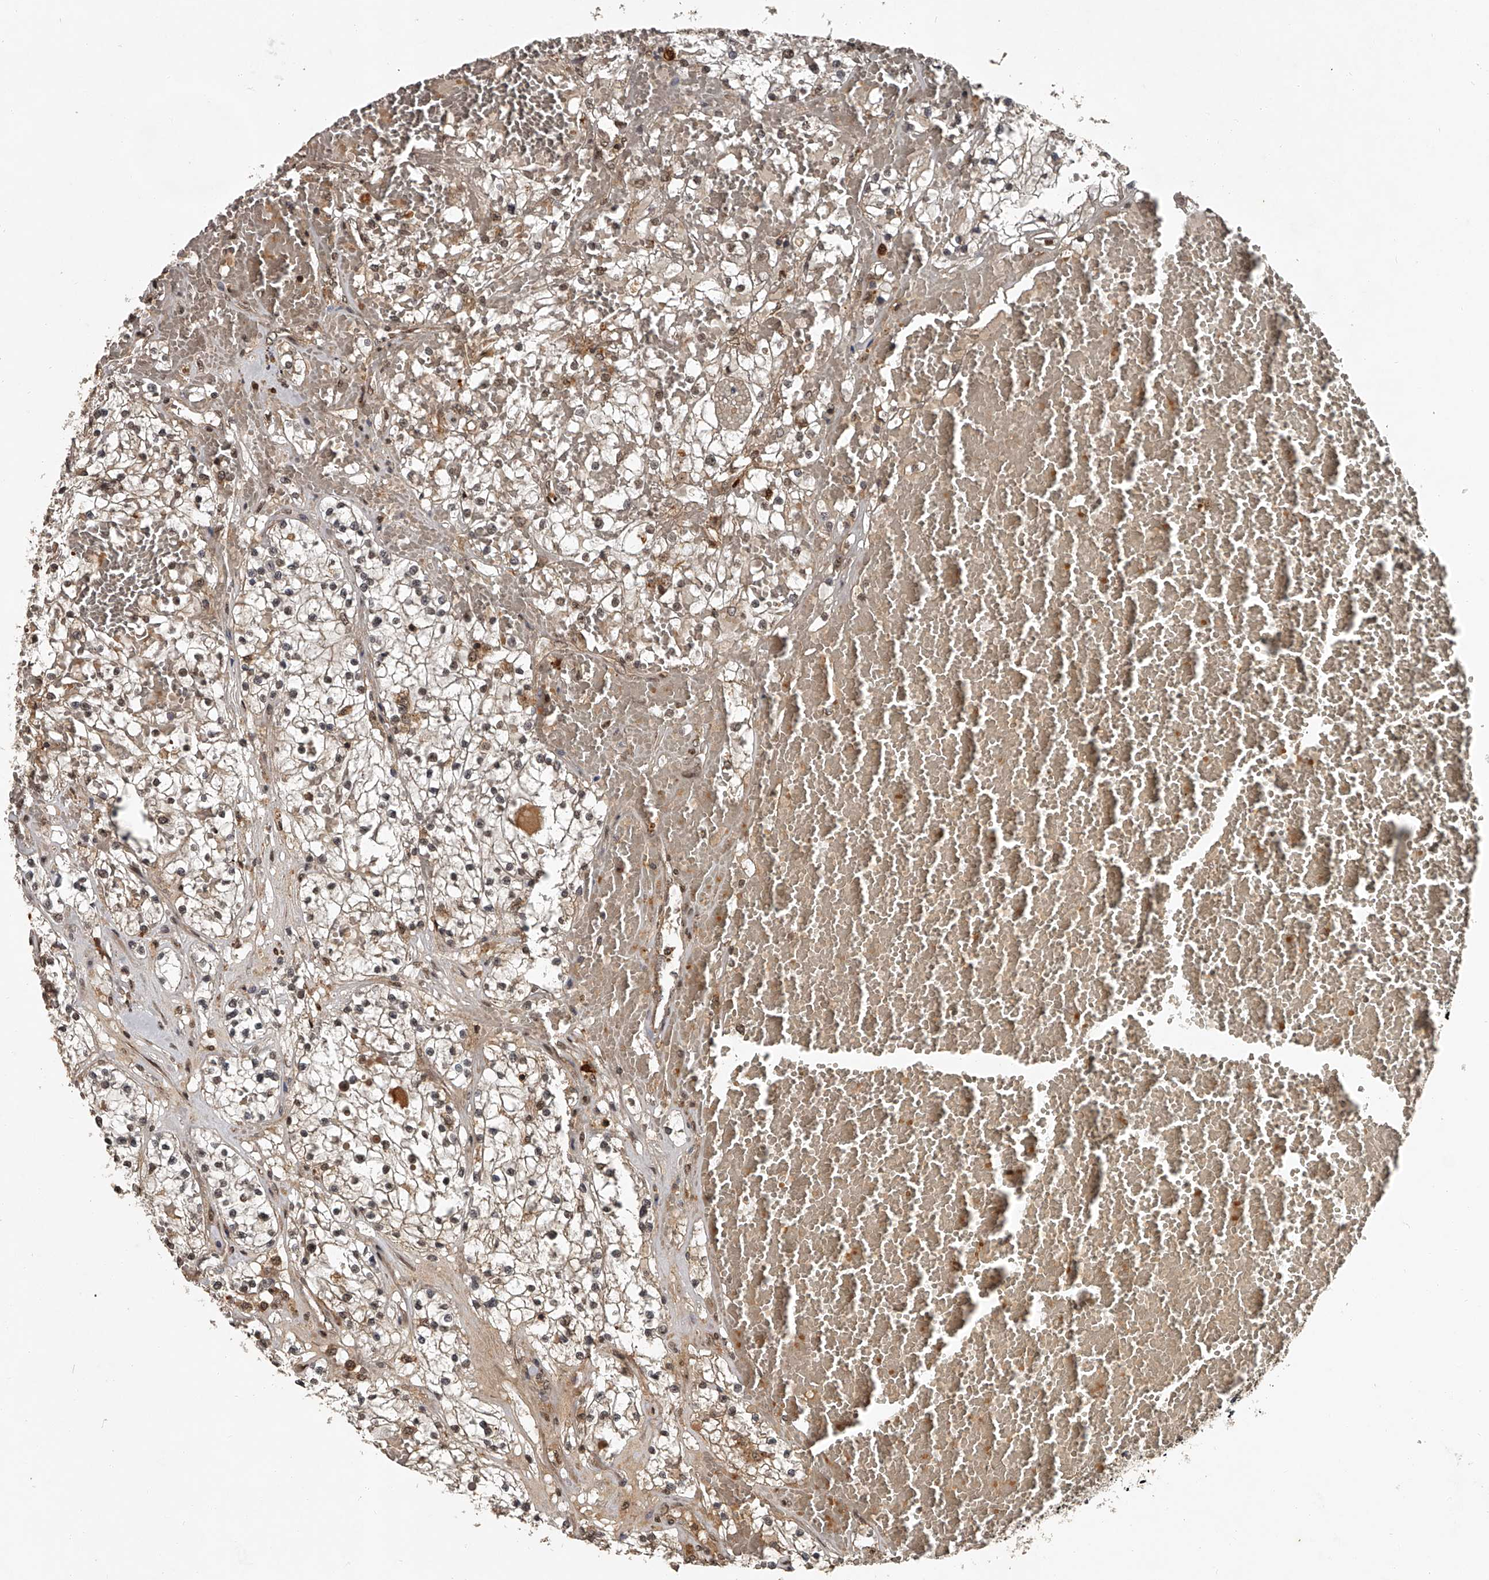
{"staining": {"intensity": "weak", "quantity": ">75%", "location": "cytoplasmic/membranous,nuclear"}, "tissue": "renal cancer", "cell_type": "Tumor cells", "image_type": "cancer", "snomed": [{"axis": "morphology", "description": "Normal tissue, NOS"}, {"axis": "morphology", "description": "Adenocarcinoma, NOS"}, {"axis": "topography", "description": "Kidney"}], "caption": "Protein expression analysis of renal adenocarcinoma shows weak cytoplasmic/membranous and nuclear expression in about >75% of tumor cells.", "gene": "PLEKHG1", "patient": {"sex": "male", "age": 68}}